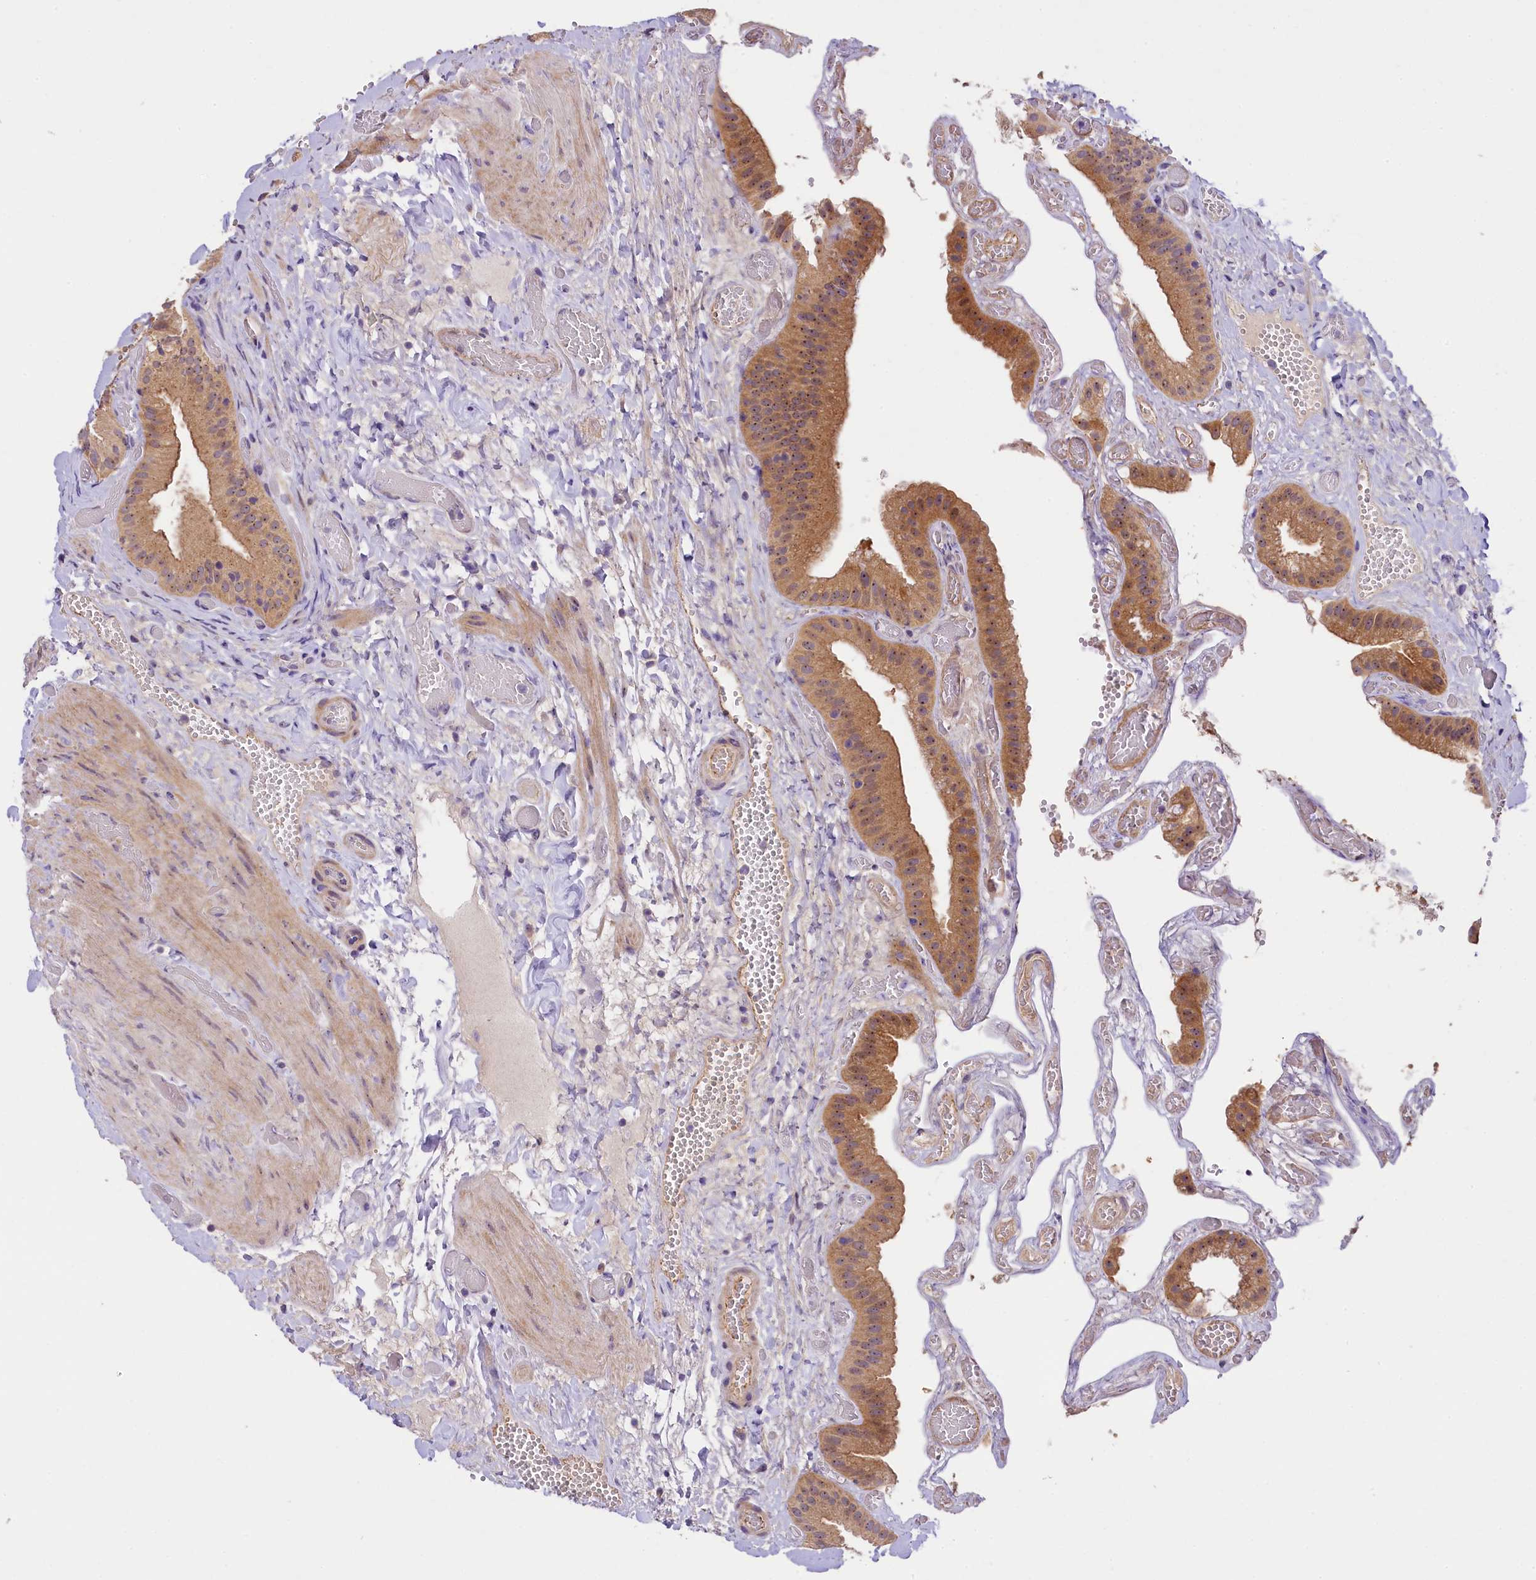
{"staining": {"intensity": "moderate", "quantity": ">75%", "location": "cytoplasmic/membranous,nuclear"}, "tissue": "gallbladder", "cell_type": "Glandular cells", "image_type": "normal", "snomed": [{"axis": "morphology", "description": "Normal tissue, NOS"}, {"axis": "topography", "description": "Gallbladder"}], "caption": "Gallbladder stained with immunohistochemistry (IHC) displays moderate cytoplasmic/membranous,nuclear expression in approximately >75% of glandular cells. (Brightfield microscopy of DAB IHC at high magnification).", "gene": "UBXN6", "patient": {"sex": "female", "age": 64}}